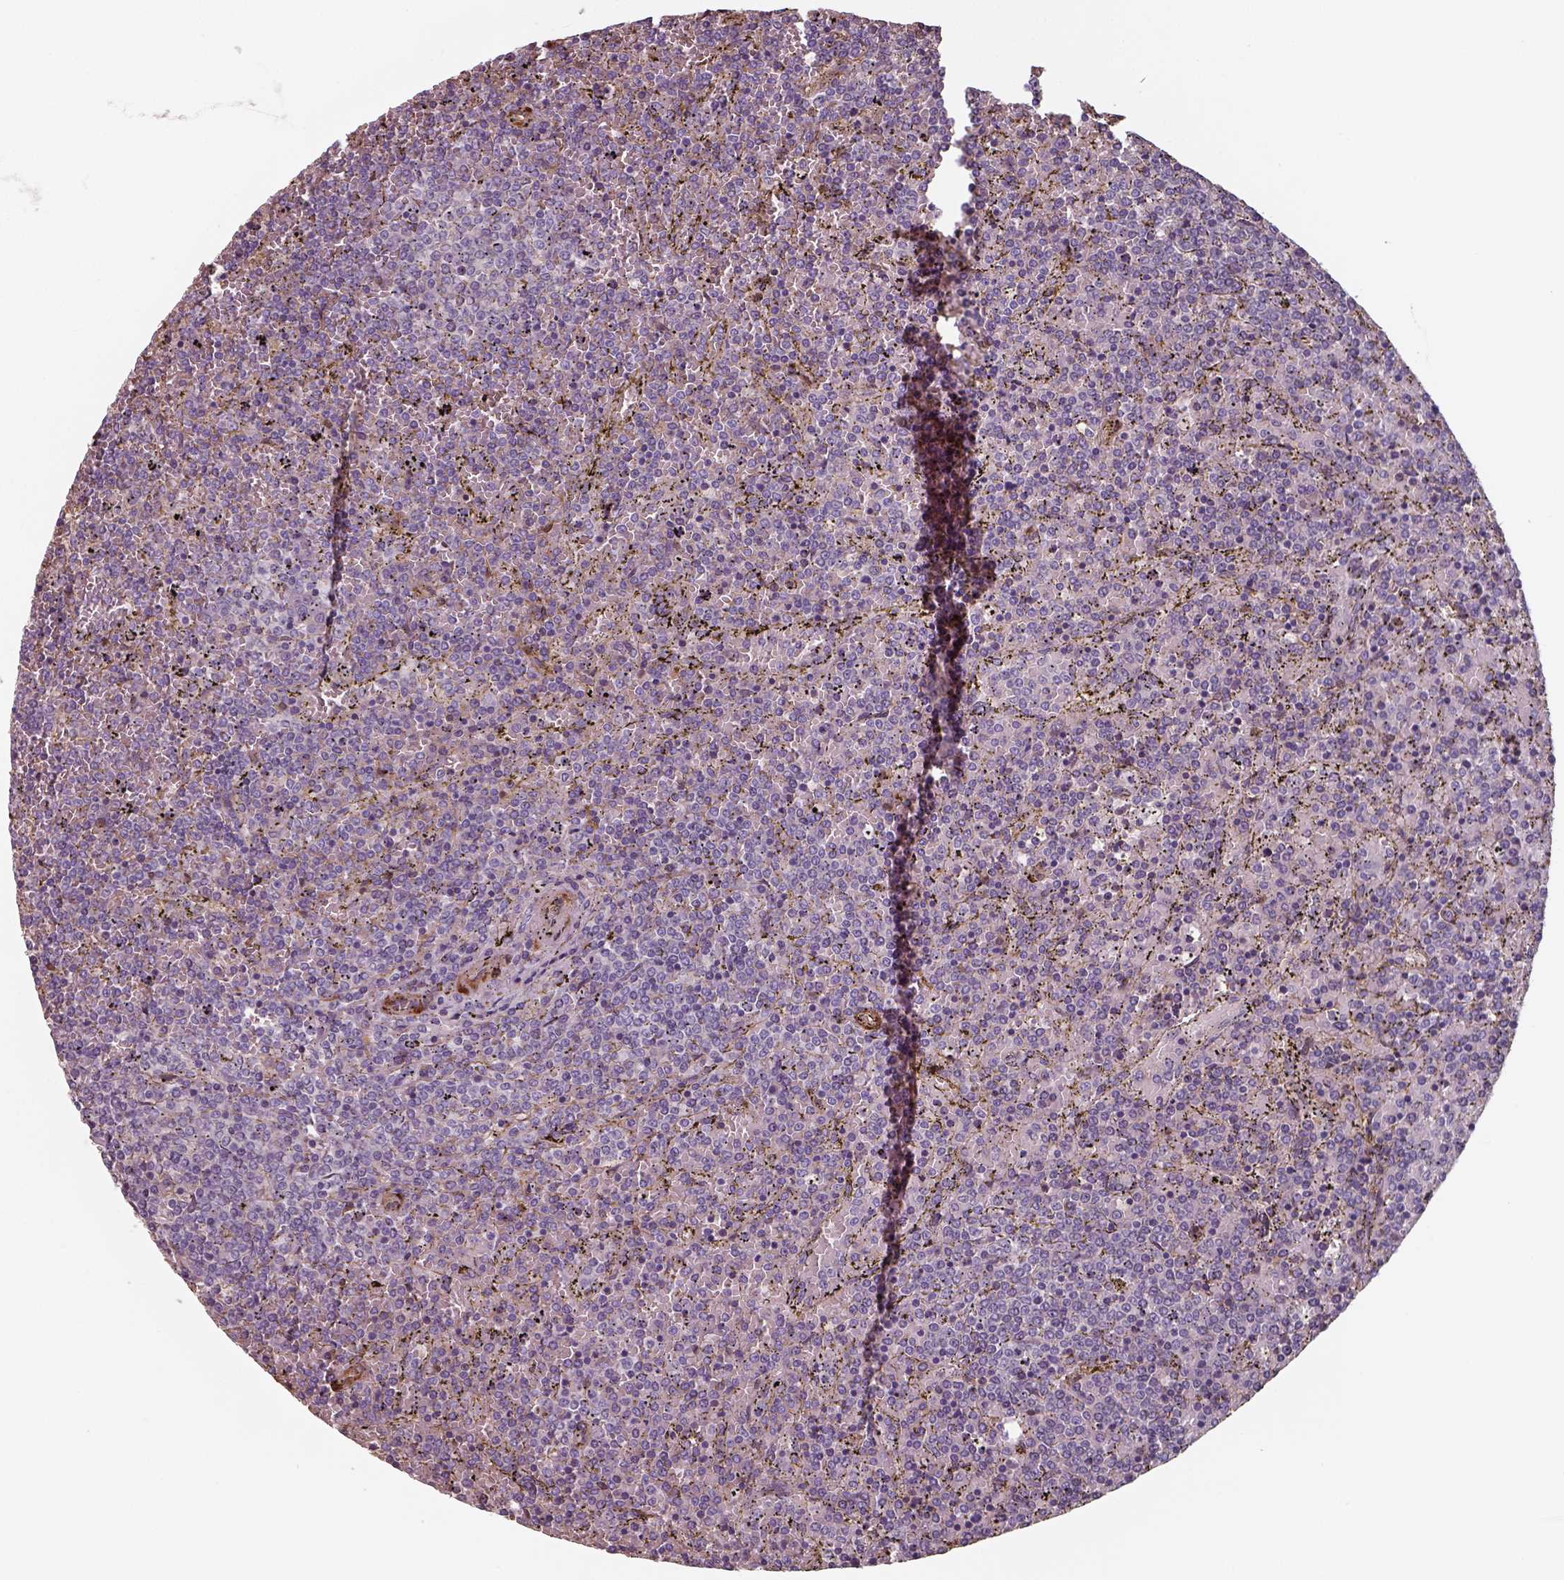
{"staining": {"intensity": "negative", "quantity": "none", "location": "none"}, "tissue": "lymphoma", "cell_type": "Tumor cells", "image_type": "cancer", "snomed": [{"axis": "morphology", "description": "Malignant lymphoma, non-Hodgkin's type, Low grade"}, {"axis": "topography", "description": "Spleen"}], "caption": "Immunohistochemistry (IHC) micrograph of lymphoma stained for a protein (brown), which displays no expression in tumor cells.", "gene": "ISYNA1", "patient": {"sex": "female", "age": 77}}